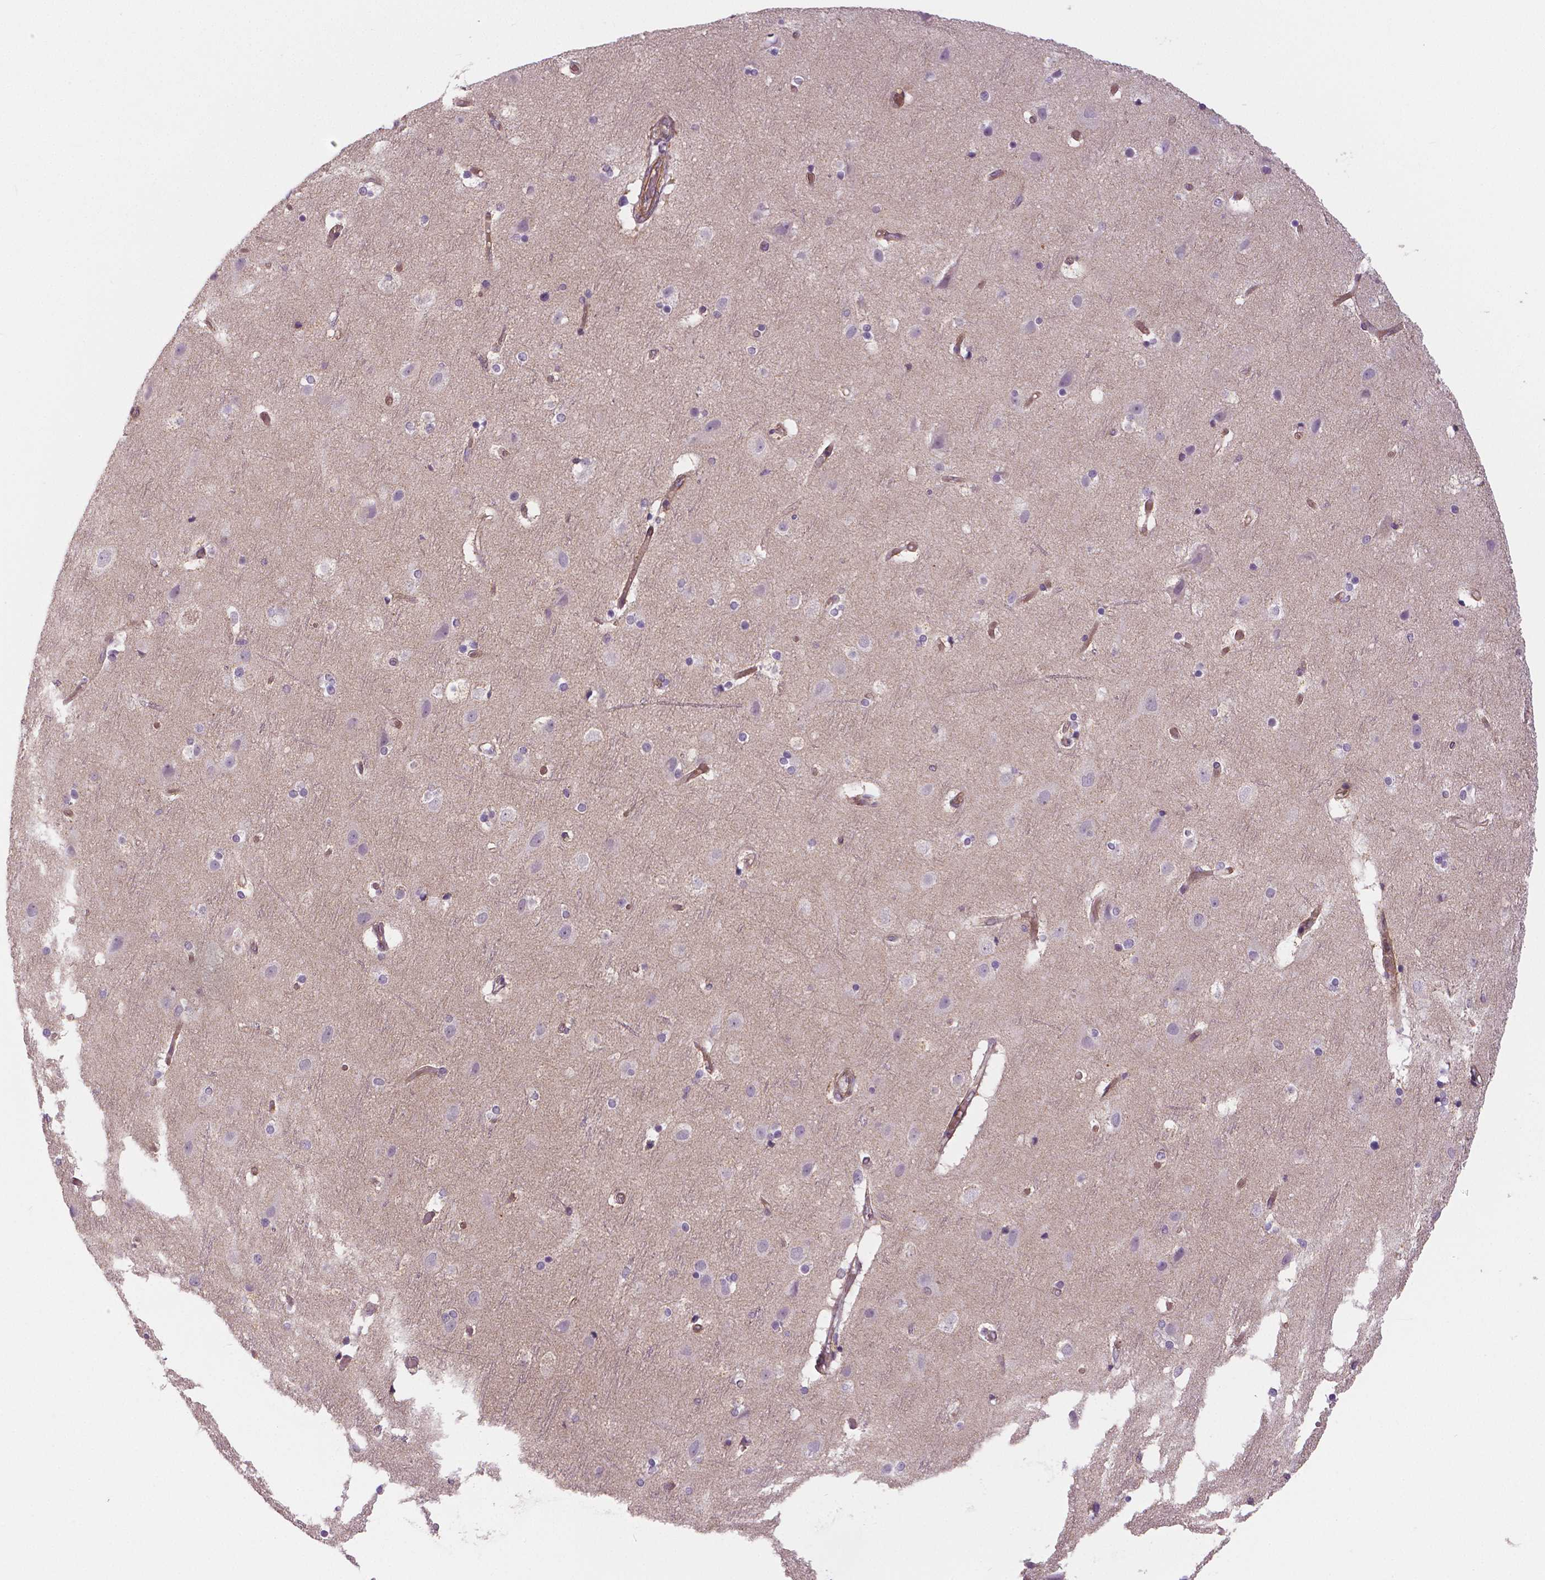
{"staining": {"intensity": "moderate", "quantity": "25%-75%", "location": "cytoplasmic/membranous"}, "tissue": "cerebral cortex", "cell_type": "Endothelial cells", "image_type": "normal", "snomed": [{"axis": "morphology", "description": "Normal tissue, NOS"}, {"axis": "topography", "description": "Cerebral cortex"}], "caption": "Endothelial cells show medium levels of moderate cytoplasmic/membranous staining in approximately 25%-75% of cells in benign human cerebral cortex.", "gene": "FLT1", "patient": {"sex": "female", "age": 52}}